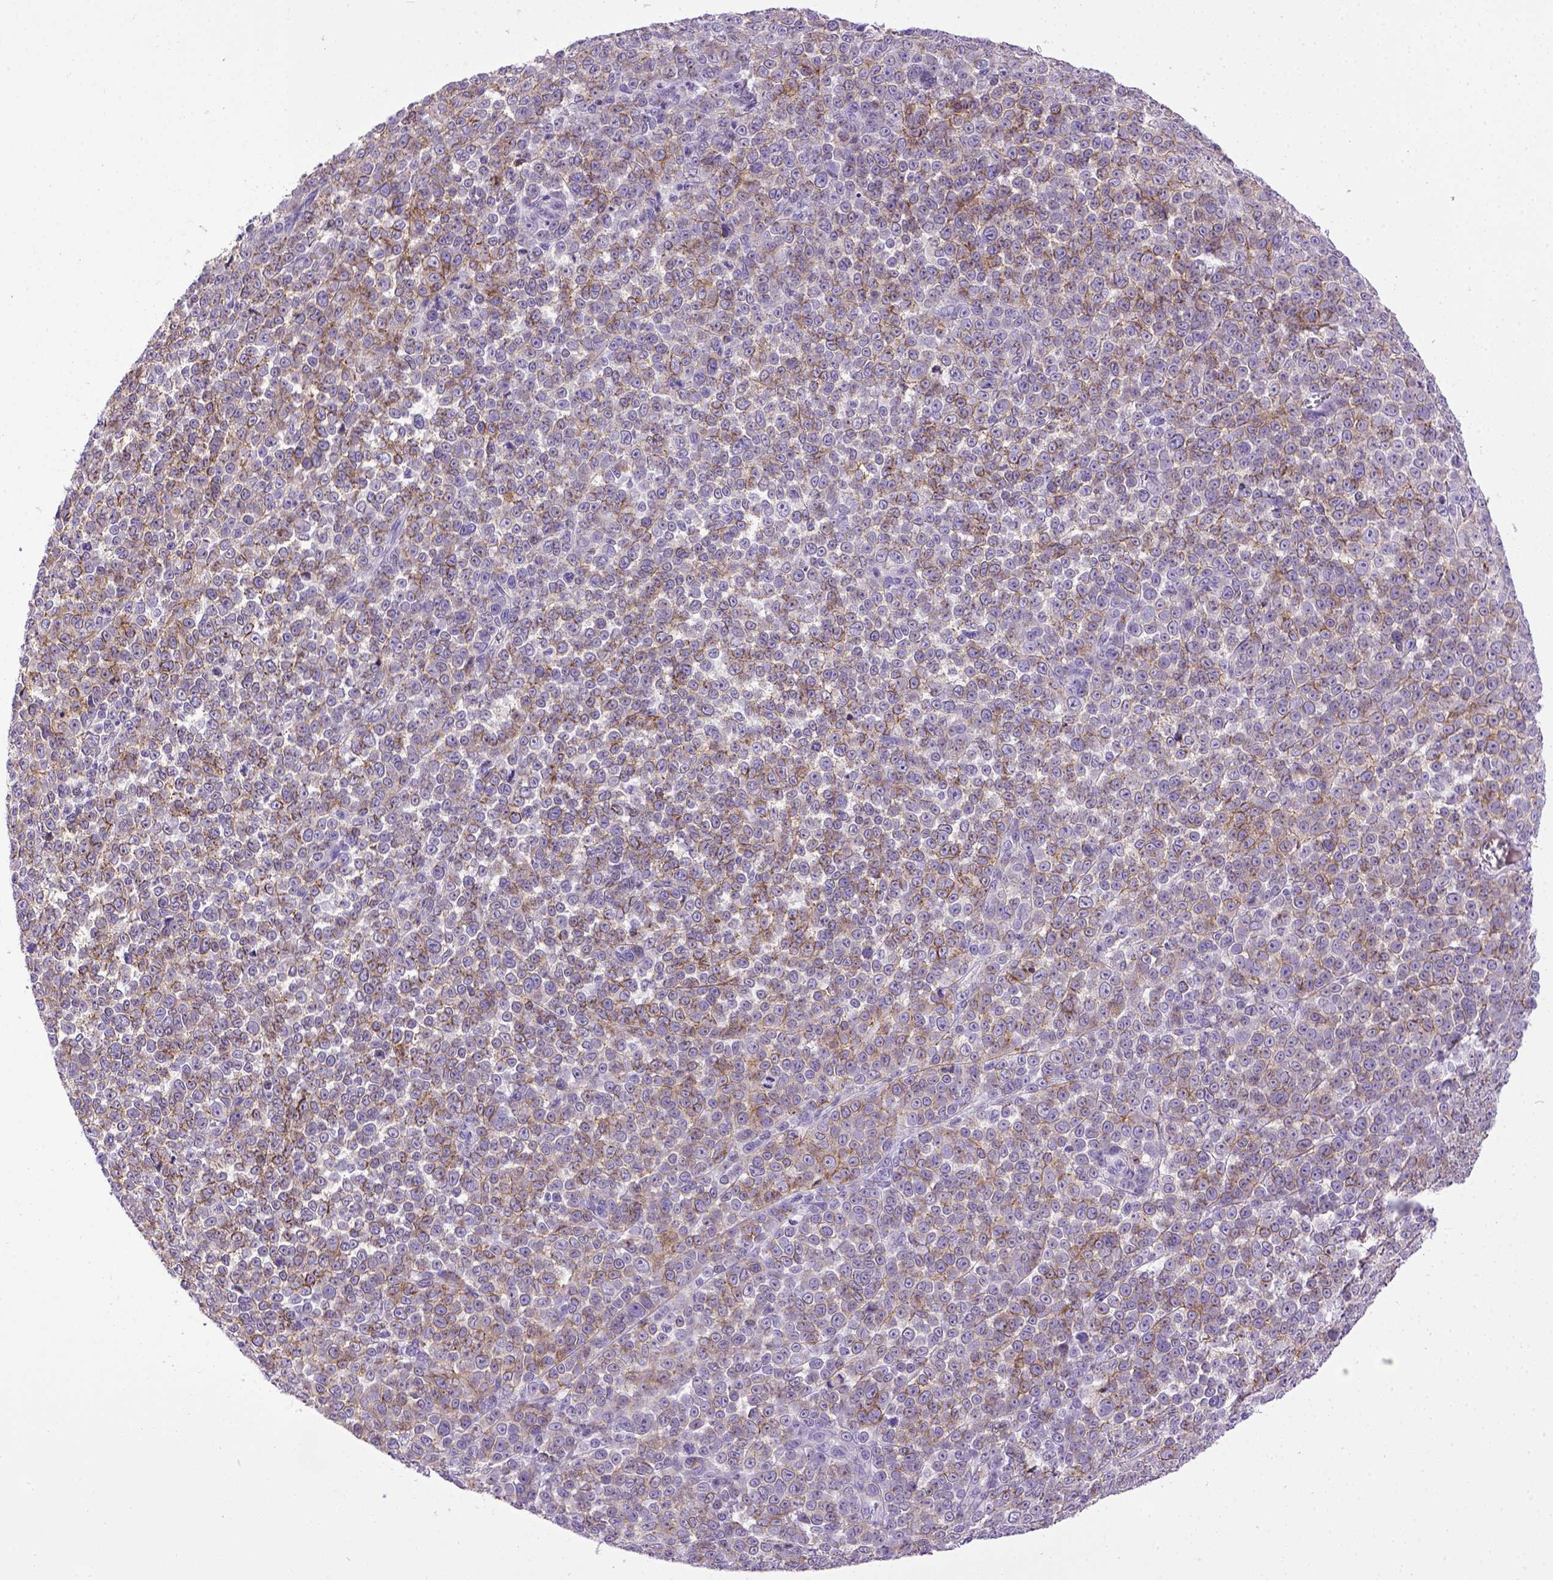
{"staining": {"intensity": "moderate", "quantity": "25%-75%", "location": "cytoplasmic/membranous"}, "tissue": "melanoma", "cell_type": "Tumor cells", "image_type": "cancer", "snomed": [{"axis": "morphology", "description": "Malignant melanoma, NOS"}, {"axis": "topography", "description": "Skin"}], "caption": "Immunohistochemical staining of human malignant melanoma reveals medium levels of moderate cytoplasmic/membranous protein expression in about 25%-75% of tumor cells. (brown staining indicates protein expression, while blue staining denotes nuclei).", "gene": "CDH1", "patient": {"sex": "female", "age": 95}}